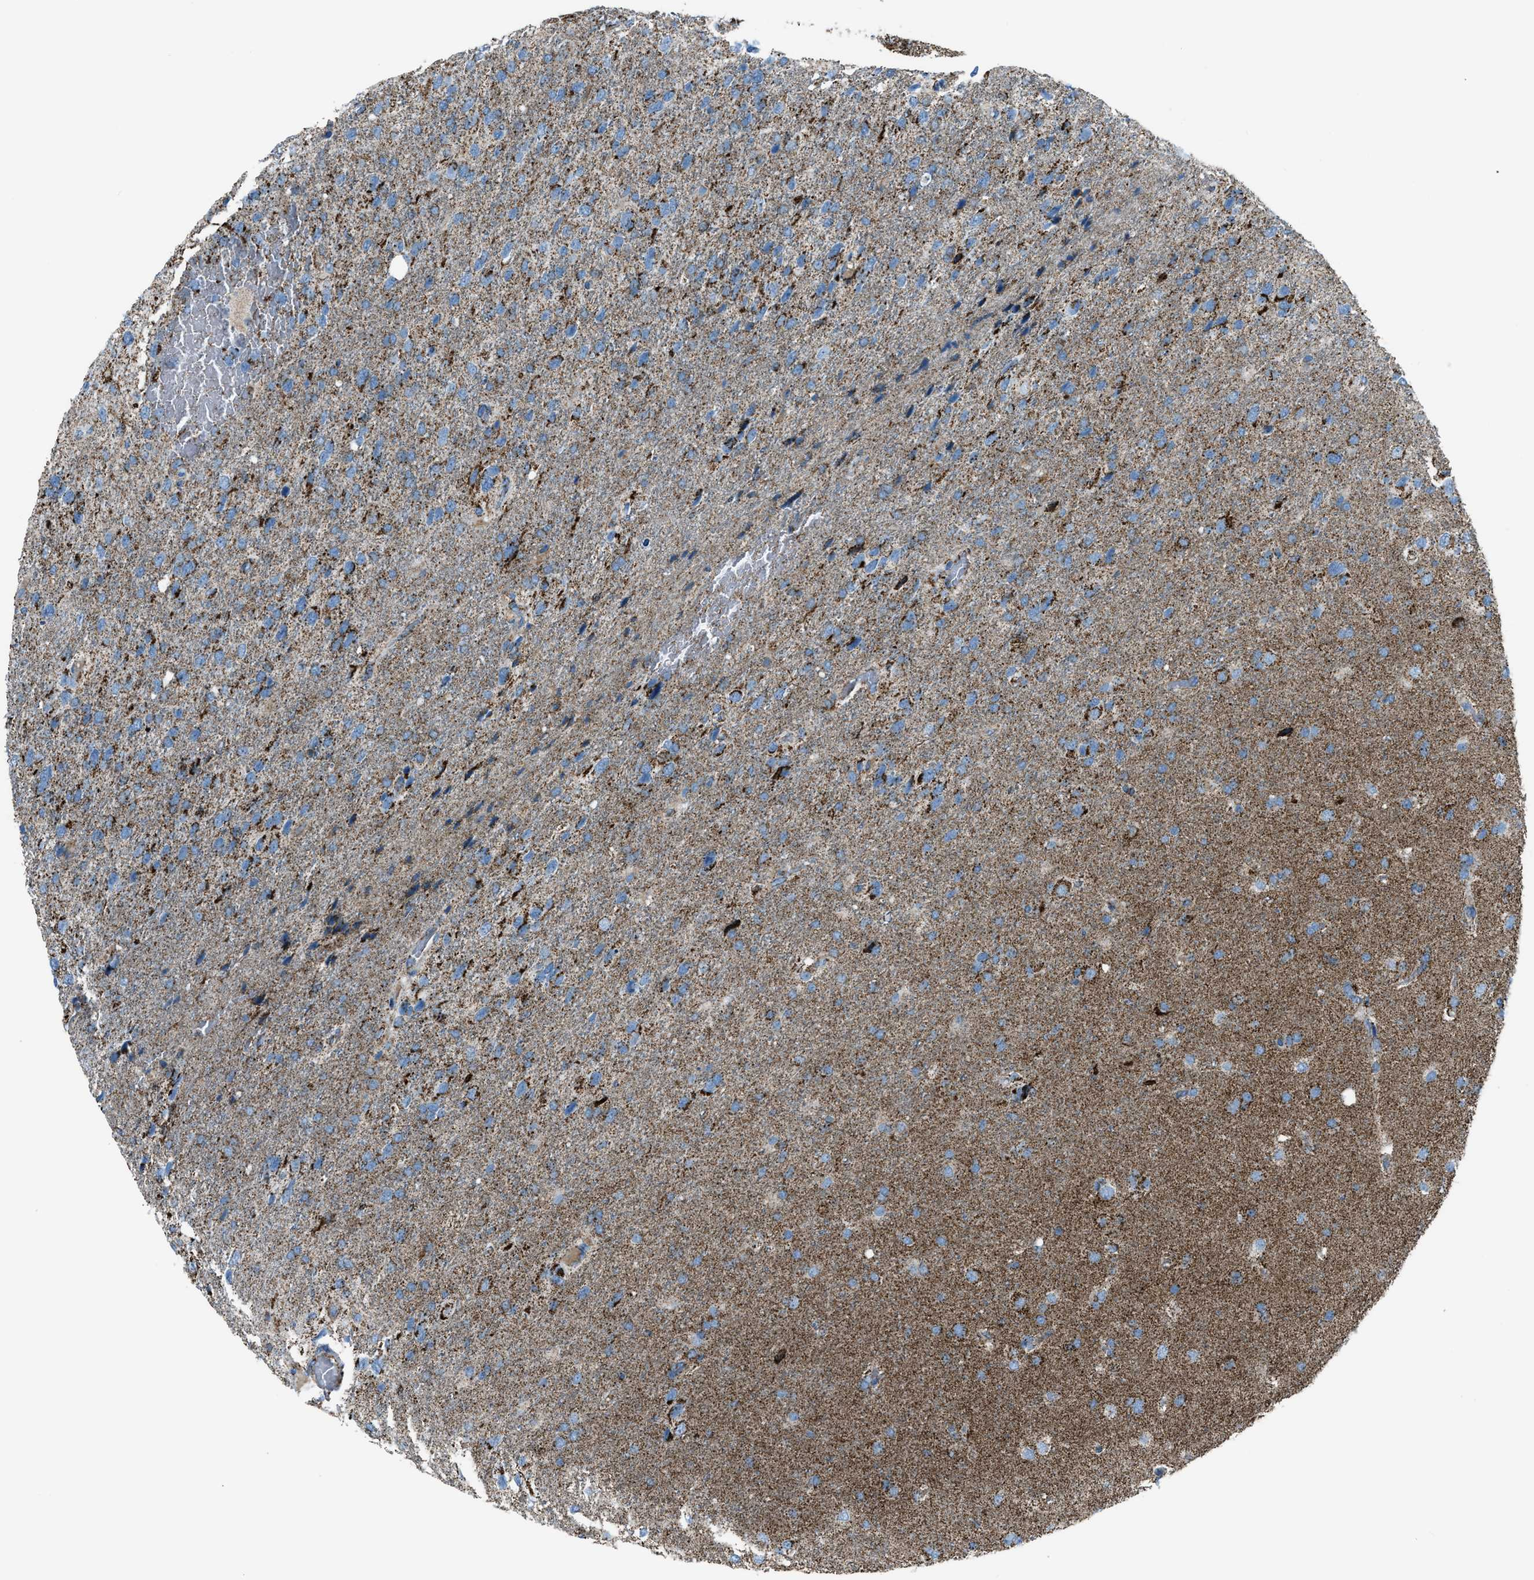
{"staining": {"intensity": "moderate", "quantity": ">75%", "location": "cytoplasmic/membranous"}, "tissue": "glioma", "cell_type": "Tumor cells", "image_type": "cancer", "snomed": [{"axis": "morphology", "description": "Glioma, malignant, High grade"}, {"axis": "topography", "description": "Brain"}], "caption": "Immunohistochemistry (IHC) (DAB) staining of human high-grade glioma (malignant) exhibits moderate cytoplasmic/membranous protein expression in about >75% of tumor cells.", "gene": "MDH2", "patient": {"sex": "female", "age": 58}}